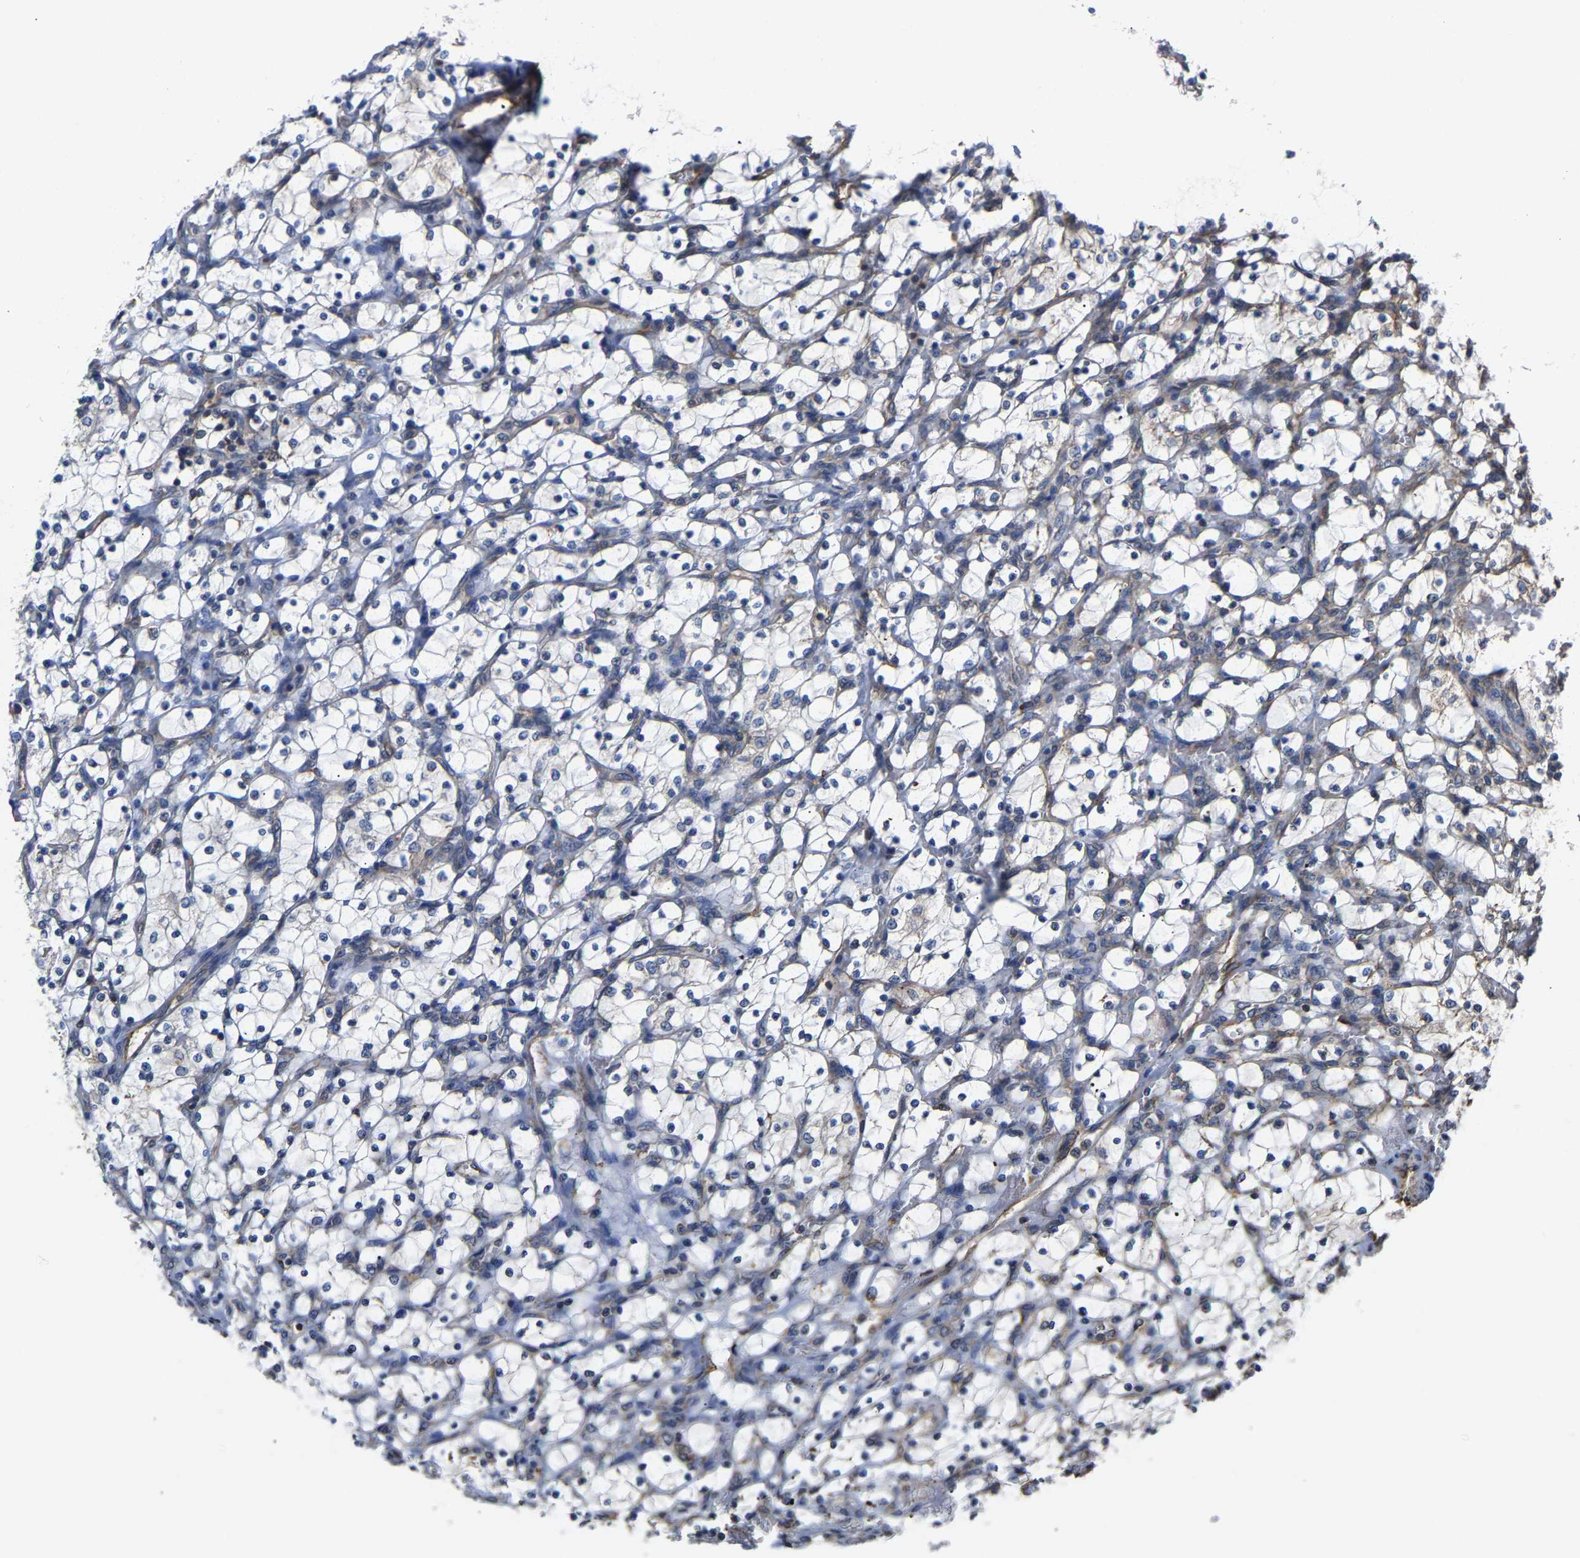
{"staining": {"intensity": "negative", "quantity": "none", "location": "none"}, "tissue": "renal cancer", "cell_type": "Tumor cells", "image_type": "cancer", "snomed": [{"axis": "morphology", "description": "Adenocarcinoma, NOS"}, {"axis": "topography", "description": "Kidney"}], "caption": "This histopathology image is of renal cancer (adenocarcinoma) stained with IHC to label a protein in brown with the nuclei are counter-stained blue. There is no positivity in tumor cells.", "gene": "ARAP1", "patient": {"sex": "female", "age": 69}}